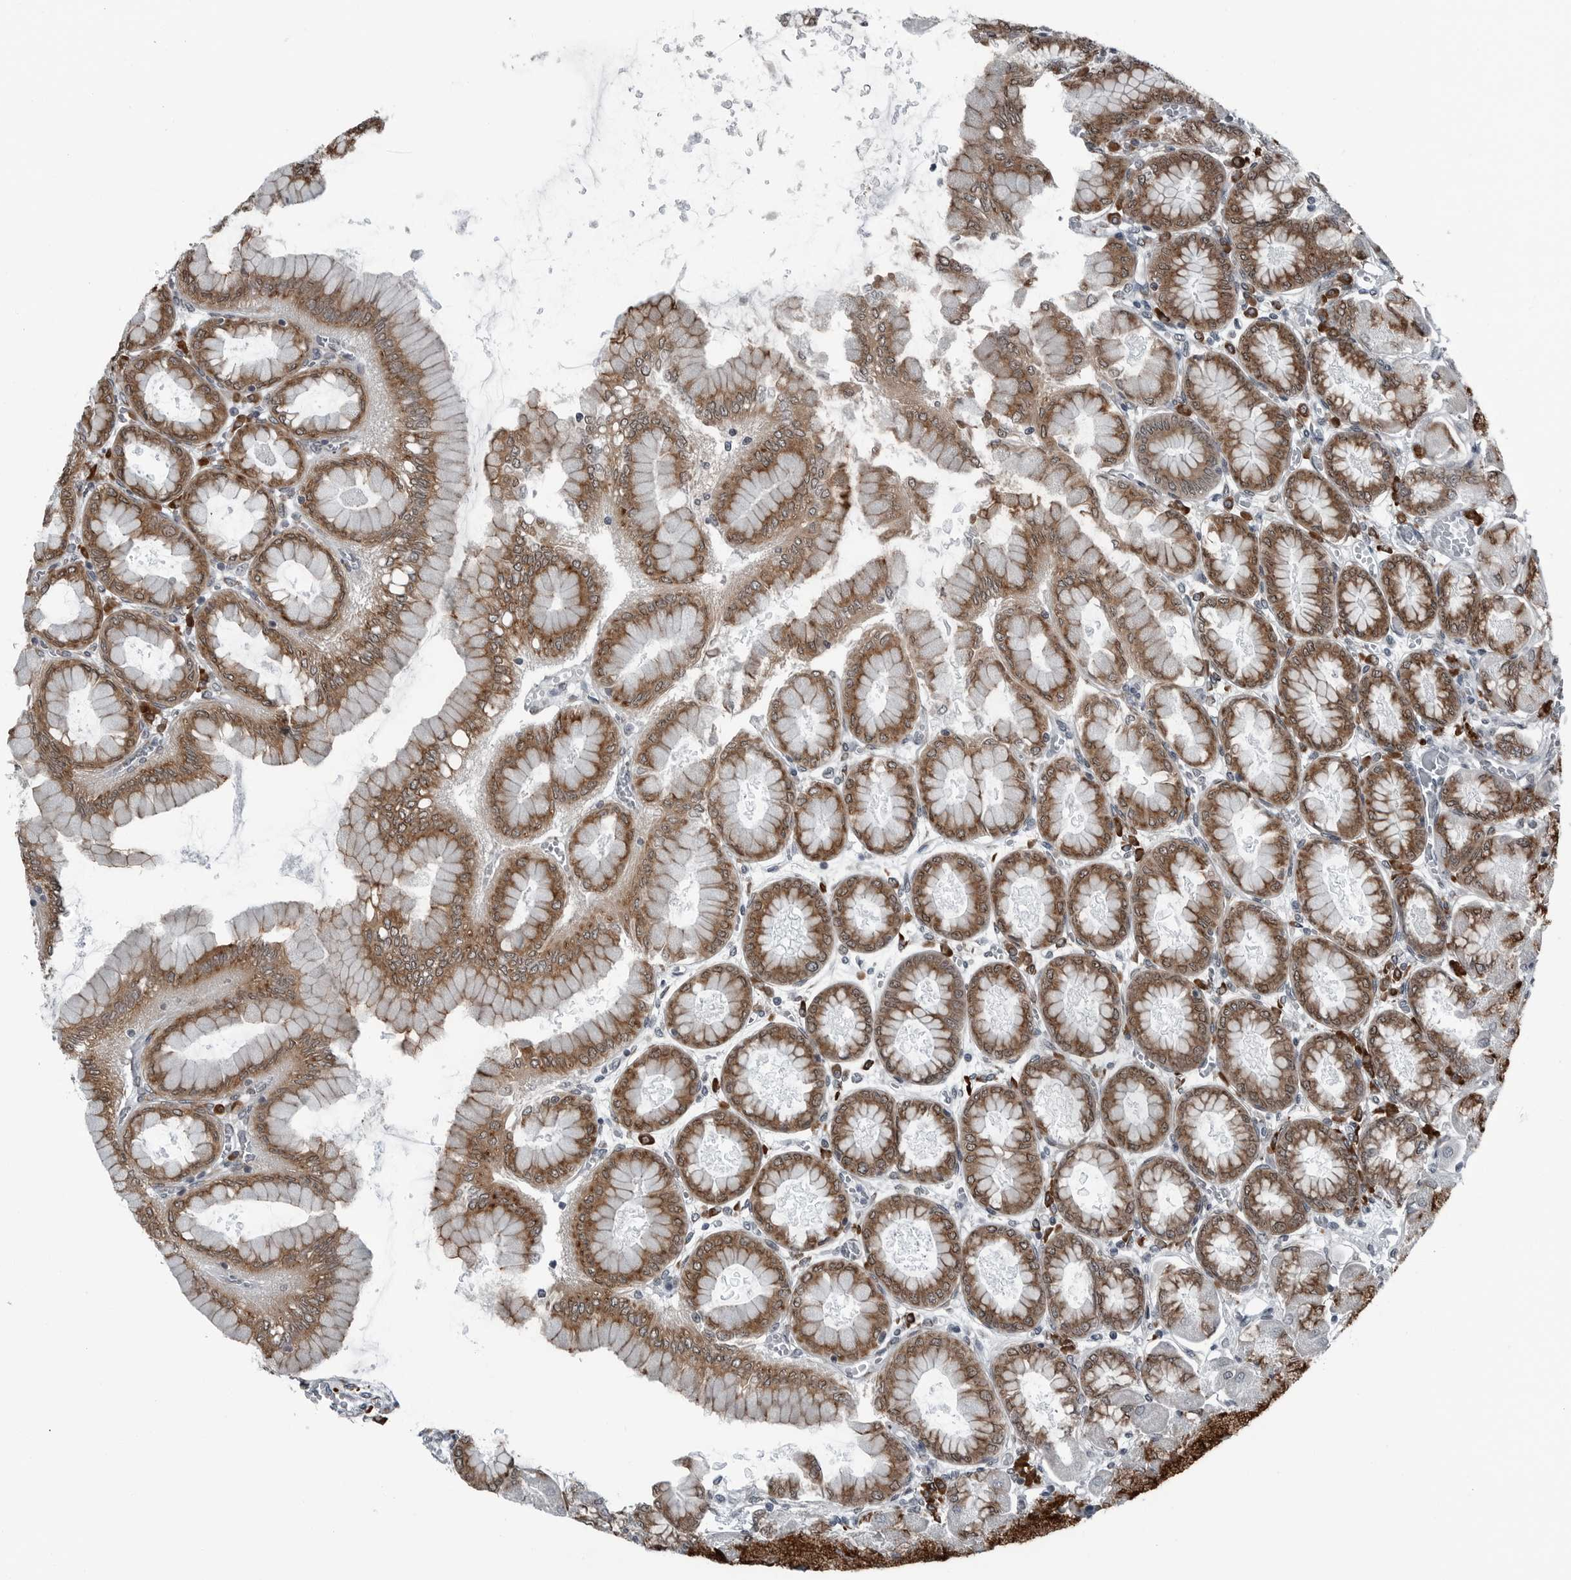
{"staining": {"intensity": "moderate", "quantity": ">75%", "location": "cytoplasmic/membranous"}, "tissue": "stomach", "cell_type": "Glandular cells", "image_type": "normal", "snomed": [{"axis": "morphology", "description": "Normal tissue, NOS"}, {"axis": "topography", "description": "Stomach, upper"}], "caption": "Protein staining displays moderate cytoplasmic/membranous positivity in about >75% of glandular cells in normal stomach. (DAB IHC, brown staining for protein, blue staining for nuclei).", "gene": "CEP85", "patient": {"sex": "female", "age": 56}}